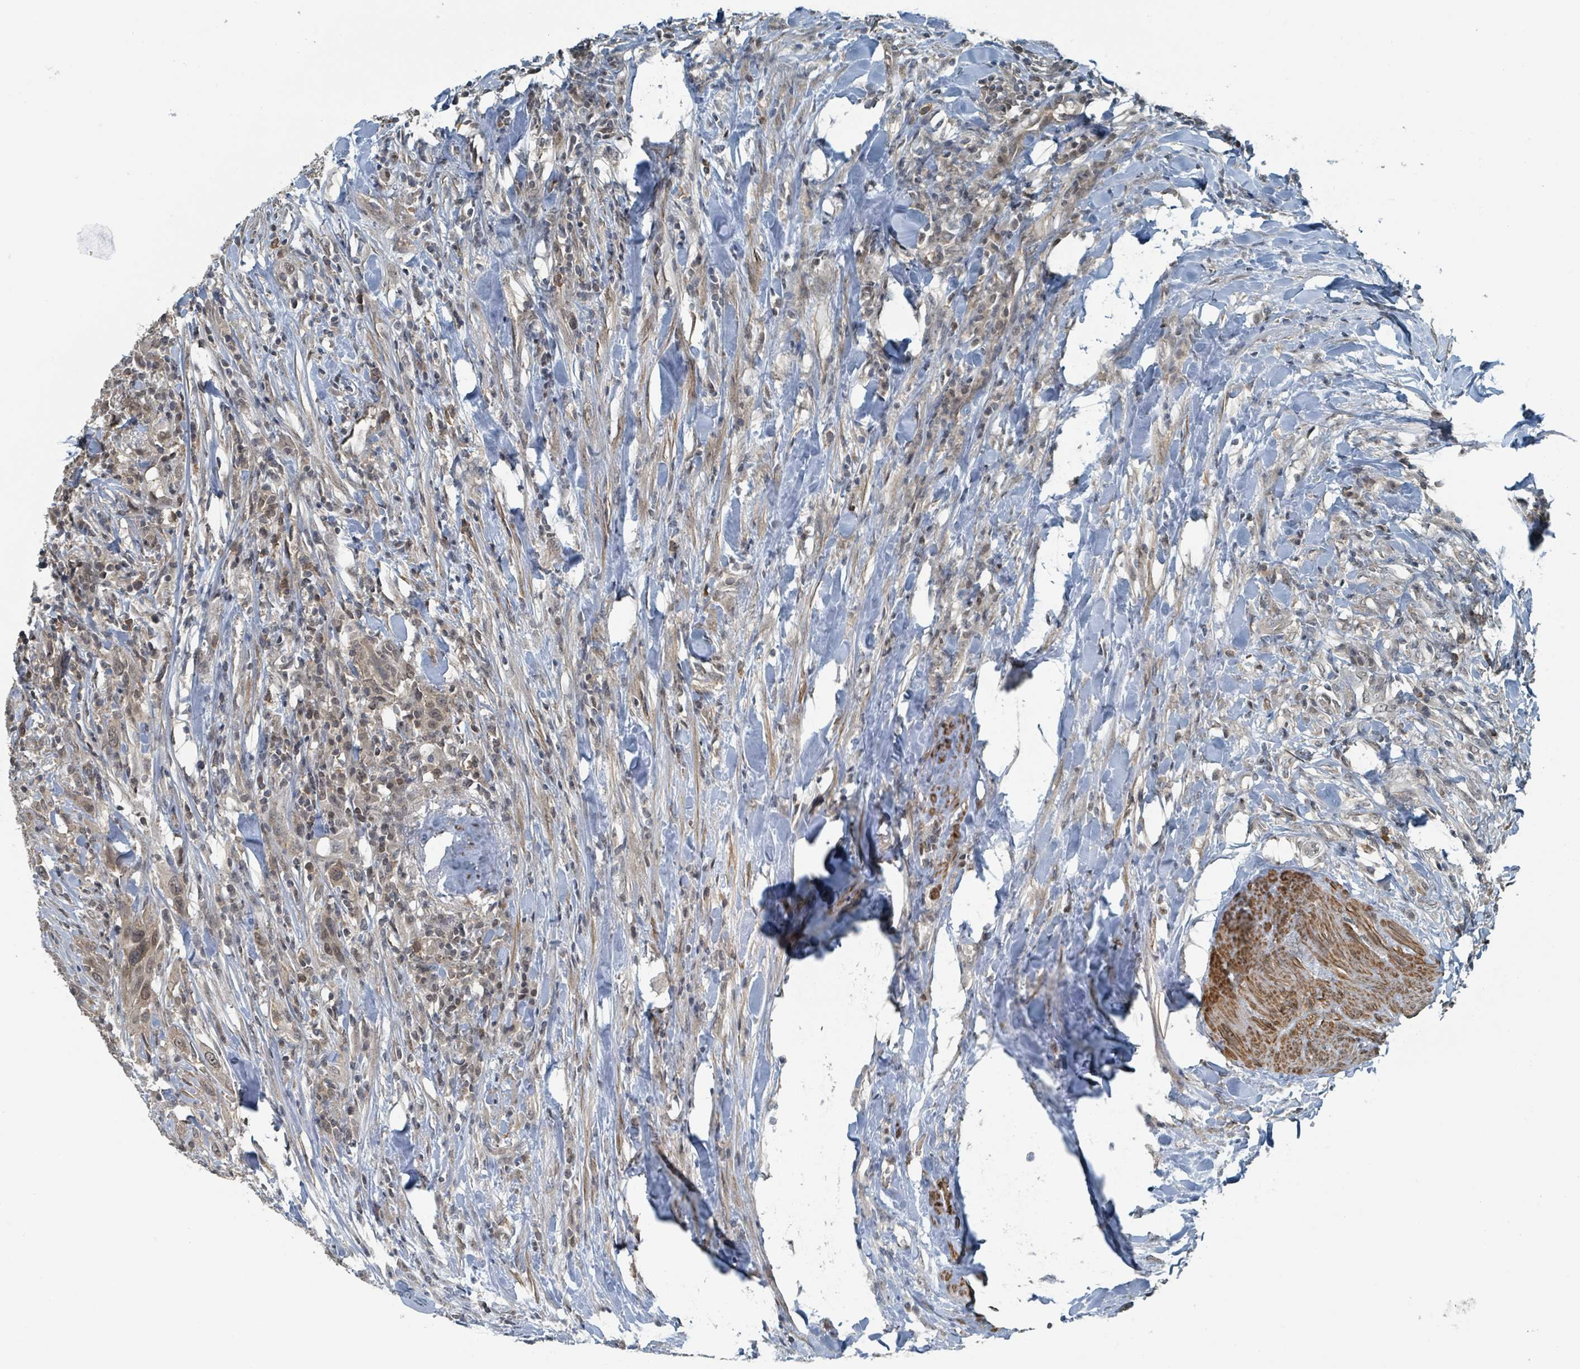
{"staining": {"intensity": "moderate", "quantity": ">75%", "location": "nuclear"}, "tissue": "urothelial cancer", "cell_type": "Tumor cells", "image_type": "cancer", "snomed": [{"axis": "morphology", "description": "Urothelial carcinoma, High grade"}, {"axis": "topography", "description": "Urinary bladder"}], "caption": "DAB (3,3'-diaminobenzidine) immunohistochemical staining of human urothelial cancer displays moderate nuclear protein positivity in about >75% of tumor cells. (DAB (3,3'-diaminobenzidine) = brown stain, brightfield microscopy at high magnification).", "gene": "PHIP", "patient": {"sex": "male", "age": 61}}